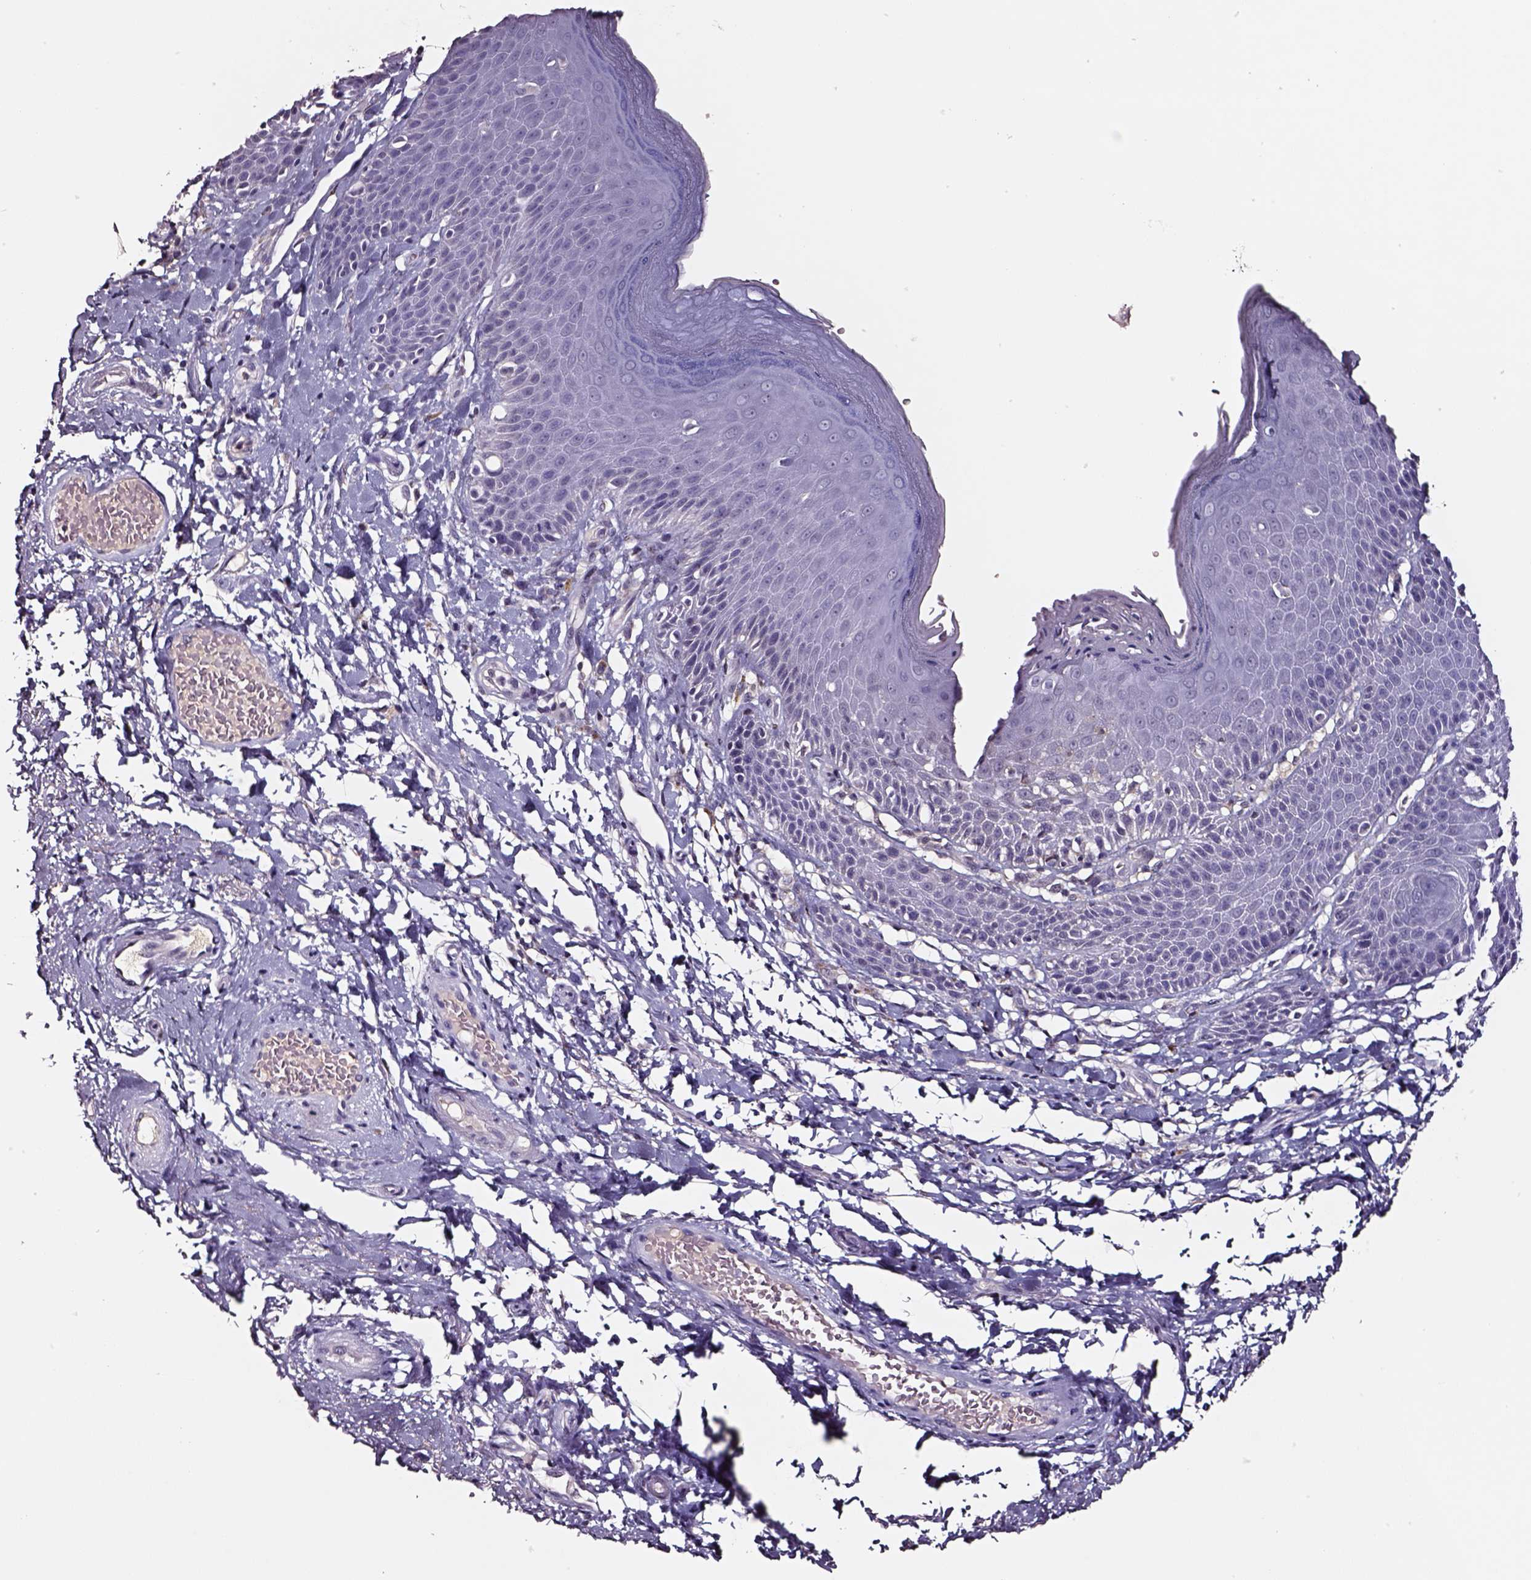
{"staining": {"intensity": "negative", "quantity": "none", "location": "none"}, "tissue": "skin", "cell_type": "Epidermal cells", "image_type": "normal", "snomed": [{"axis": "morphology", "description": "Normal tissue, NOS"}, {"axis": "topography", "description": "Anal"}, {"axis": "topography", "description": "Peripheral nerve tissue"}], "caption": "There is no significant positivity in epidermal cells of skin. The staining was performed using DAB (3,3'-diaminobenzidine) to visualize the protein expression in brown, while the nuclei were stained in blue with hematoxylin (Magnification: 20x).", "gene": "SMIM17", "patient": {"sex": "male", "age": 51}}